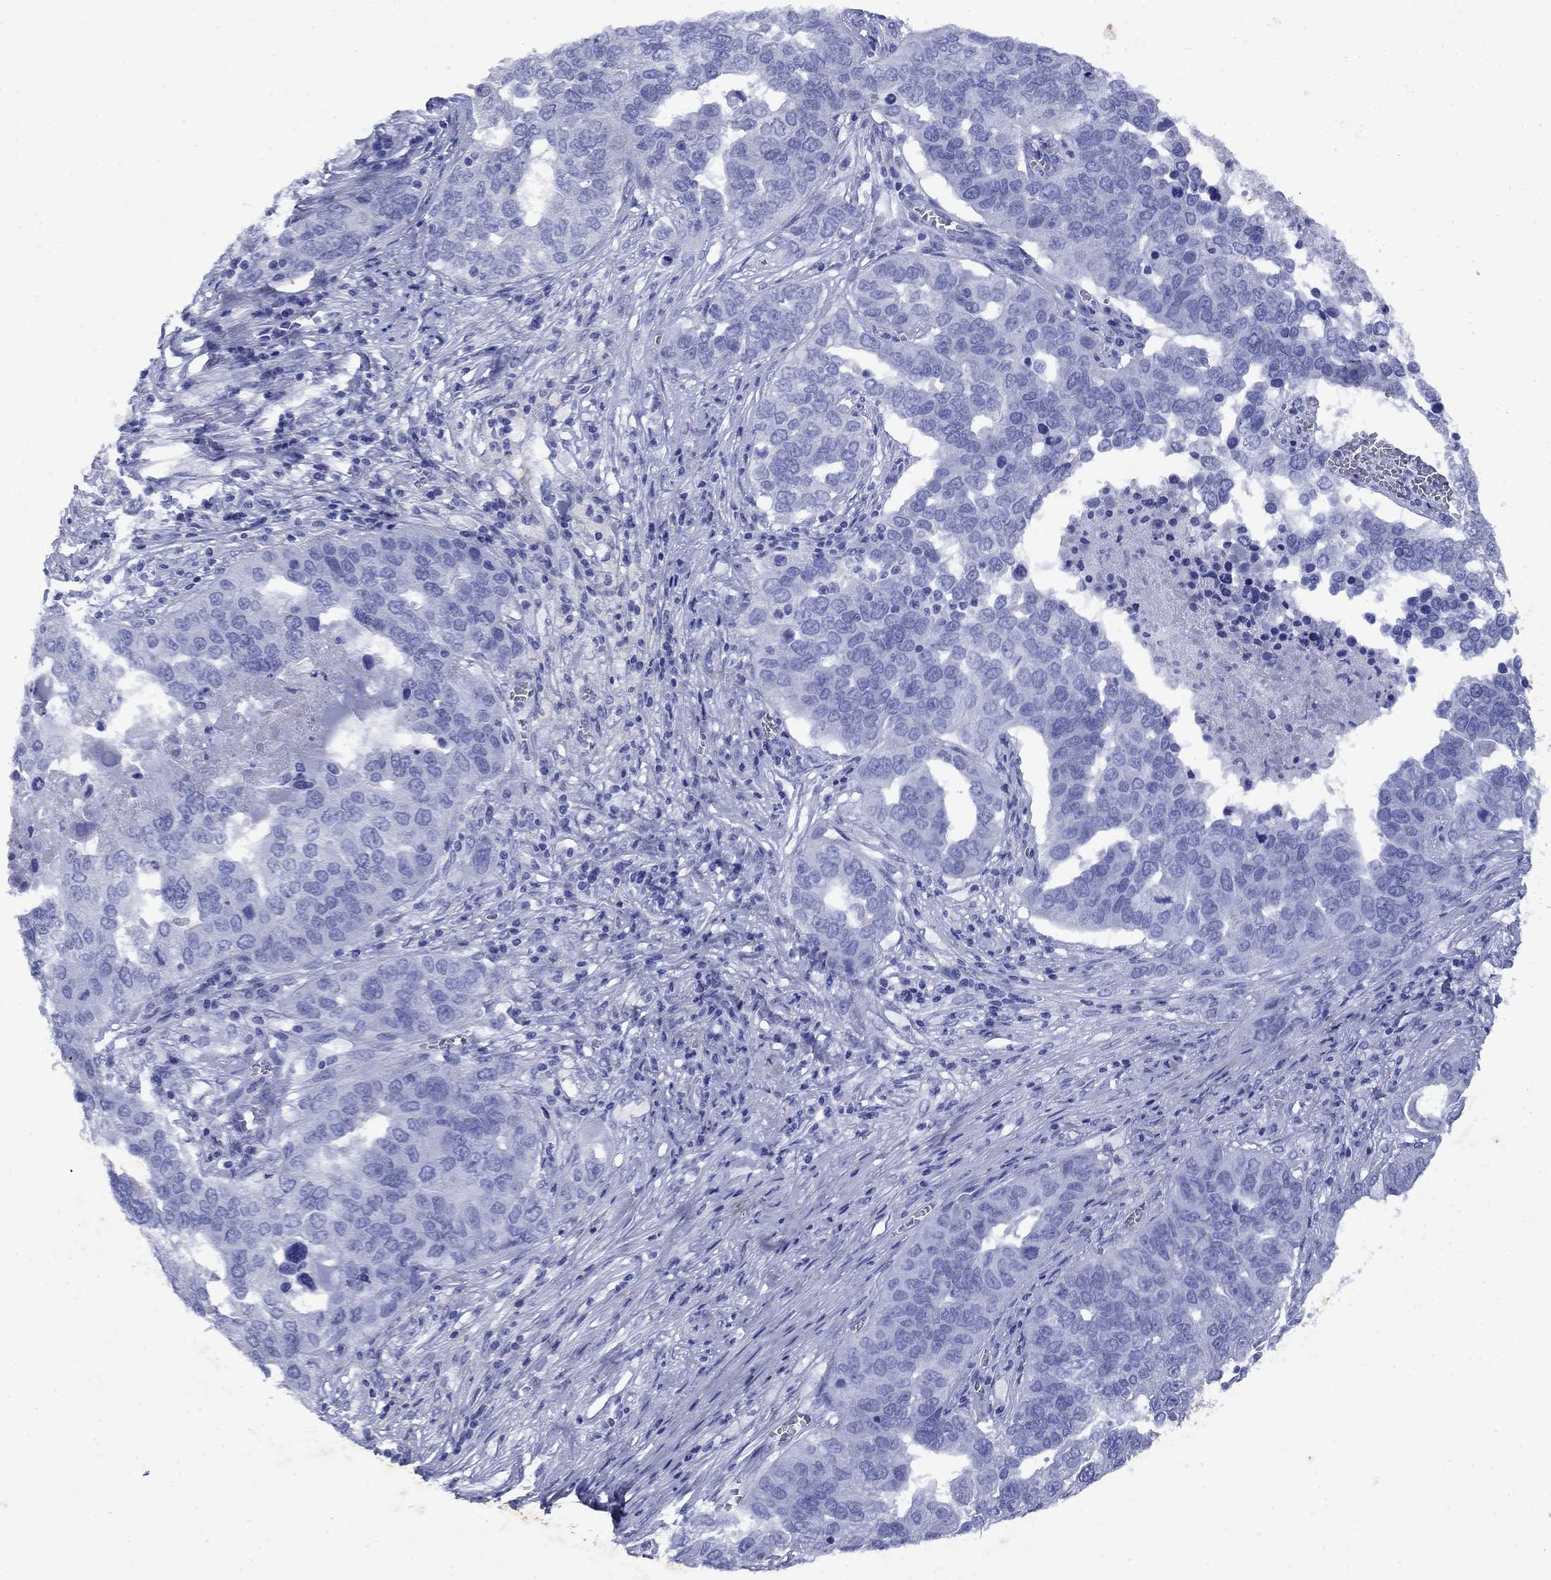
{"staining": {"intensity": "negative", "quantity": "none", "location": "none"}, "tissue": "ovarian cancer", "cell_type": "Tumor cells", "image_type": "cancer", "snomed": [{"axis": "morphology", "description": "Carcinoma, endometroid"}, {"axis": "topography", "description": "Soft tissue"}, {"axis": "topography", "description": "Ovary"}], "caption": "An immunohistochemistry image of endometroid carcinoma (ovarian) is shown. There is no staining in tumor cells of endometroid carcinoma (ovarian). Brightfield microscopy of immunohistochemistry stained with DAB (3,3'-diaminobenzidine) (brown) and hematoxylin (blue), captured at high magnification.", "gene": "CD1A", "patient": {"sex": "female", "age": 52}}